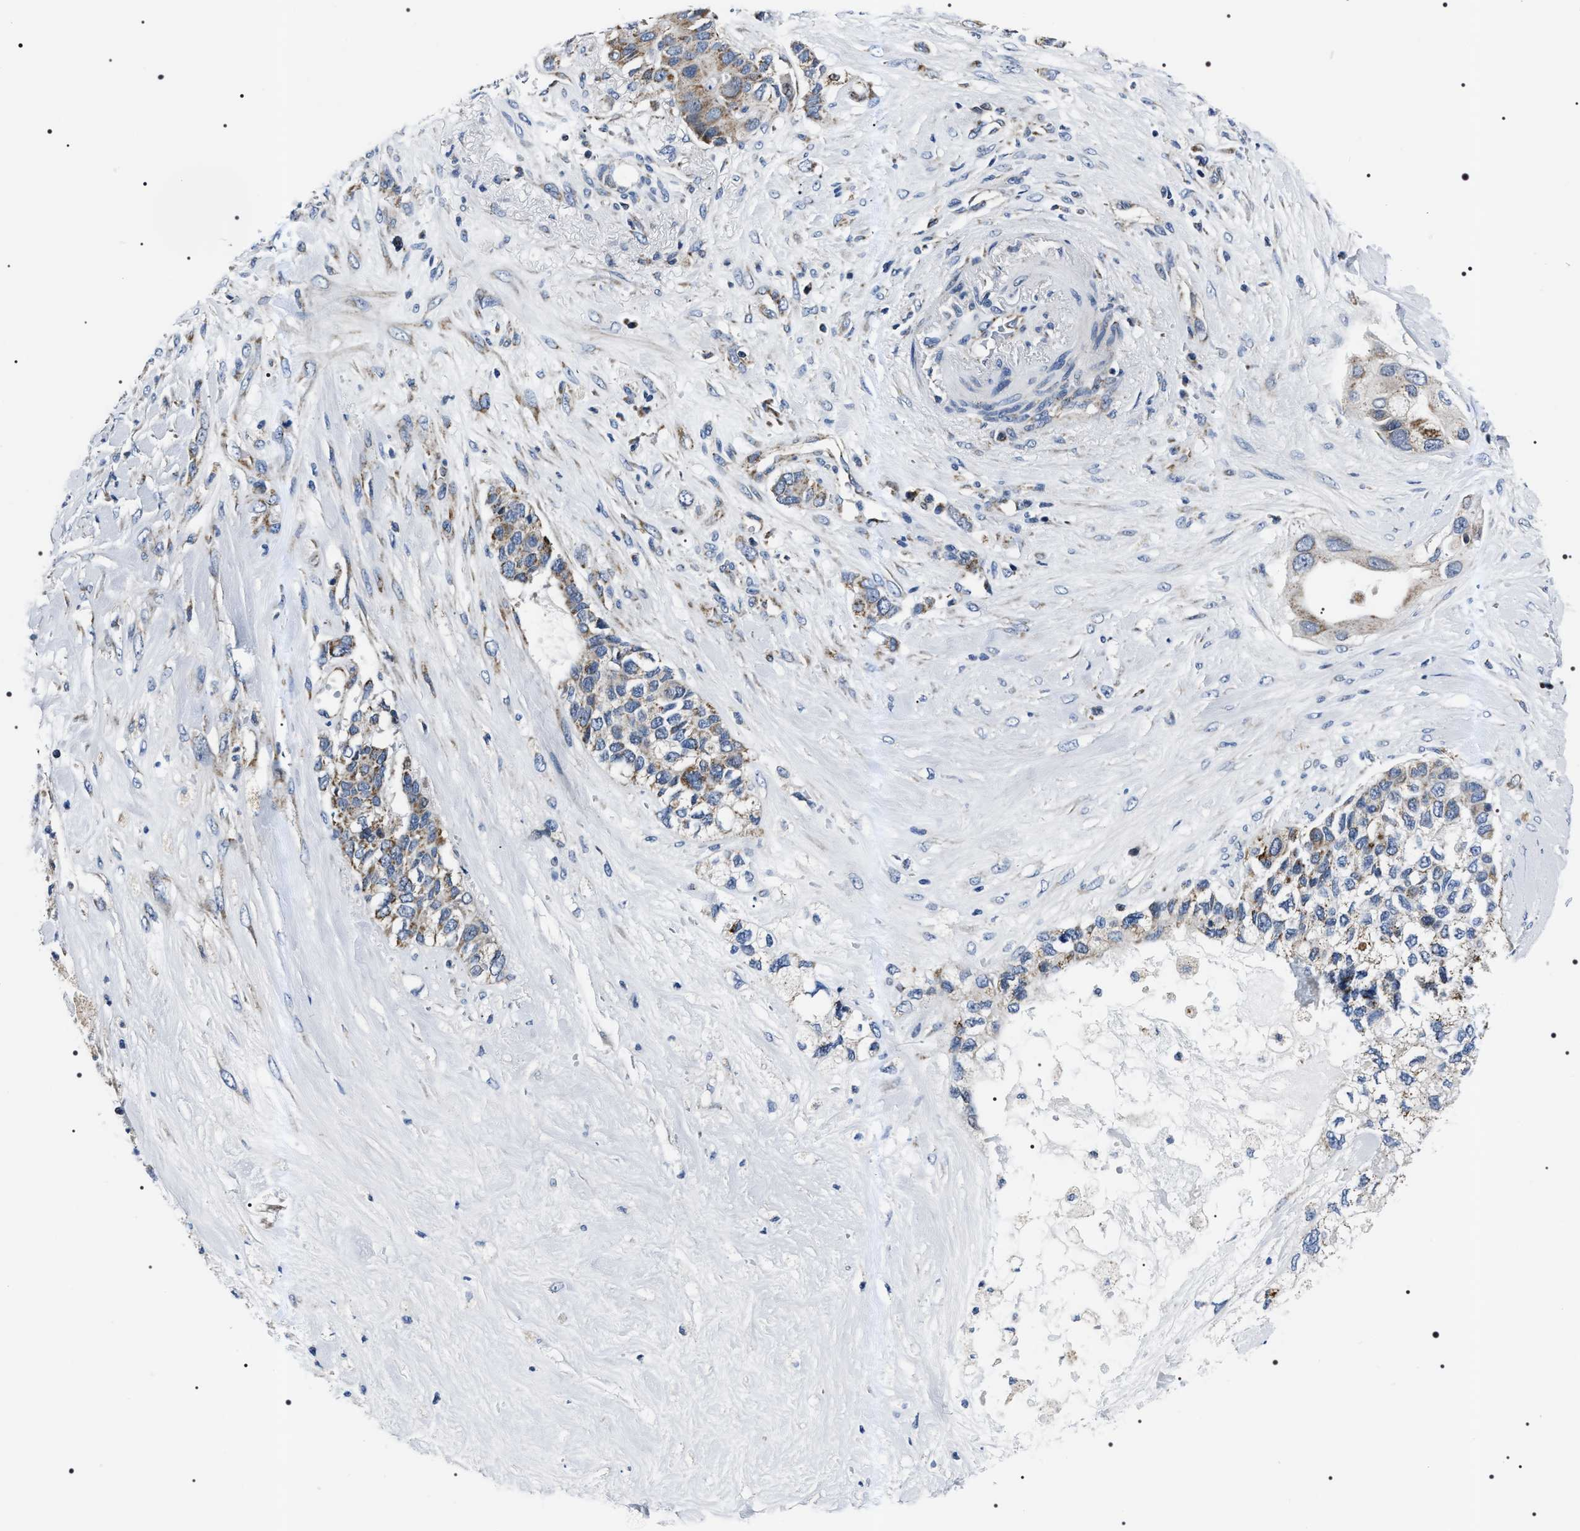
{"staining": {"intensity": "moderate", "quantity": "25%-75%", "location": "cytoplasmic/membranous"}, "tissue": "pancreatic cancer", "cell_type": "Tumor cells", "image_type": "cancer", "snomed": [{"axis": "morphology", "description": "Adenocarcinoma, NOS"}, {"axis": "topography", "description": "Pancreas"}], "caption": "Tumor cells display moderate cytoplasmic/membranous positivity in approximately 25%-75% of cells in pancreatic adenocarcinoma. Nuclei are stained in blue.", "gene": "NTMT1", "patient": {"sex": "female", "age": 56}}